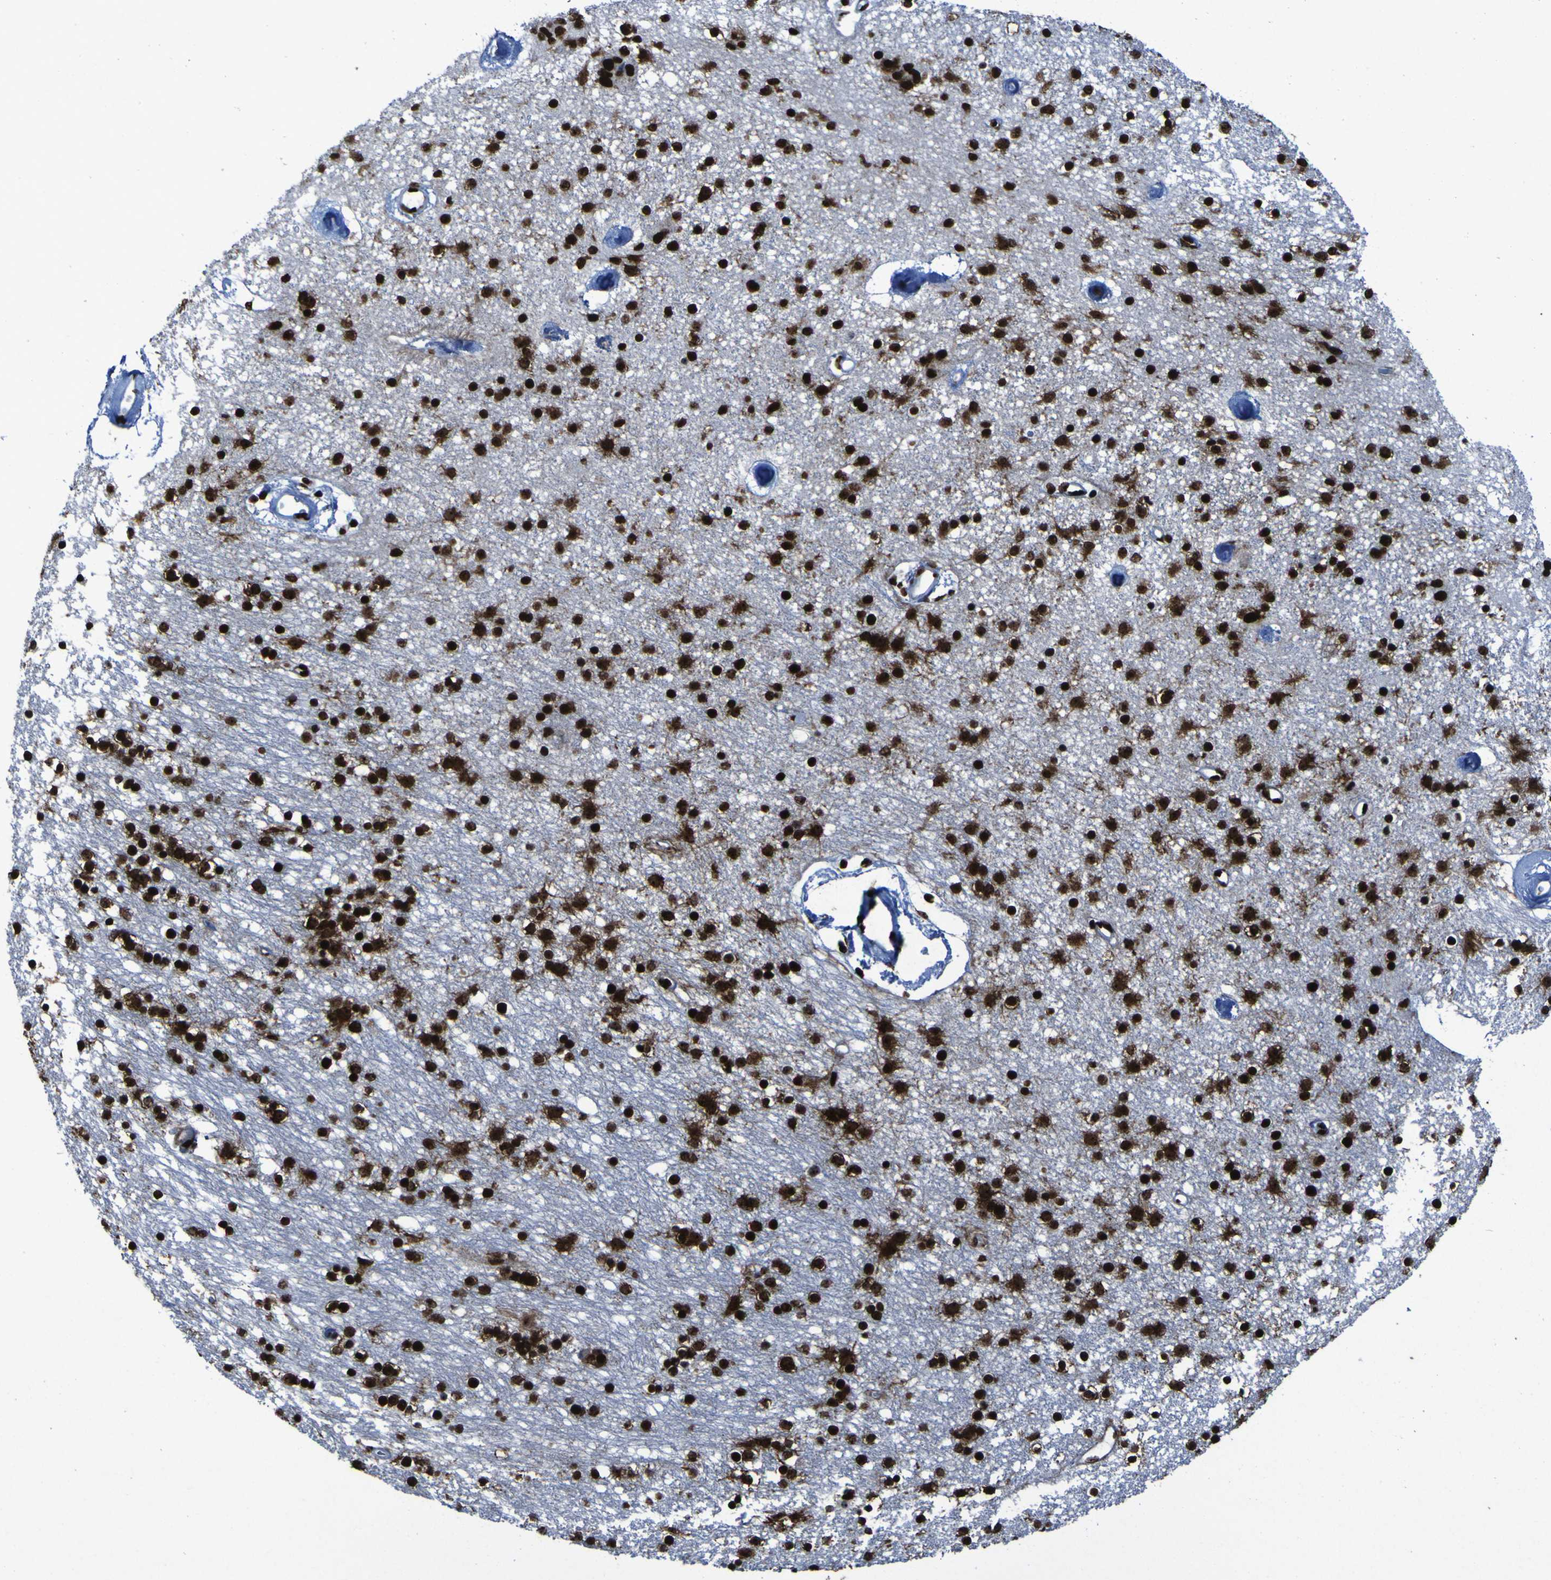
{"staining": {"intensity": "strong", "quantity": ">75%", "location": "nuclear"}, "tissue": "caudate", "cell_type": "Glial cells", "image_type": "normal", "snomed": [{"axis": "morphology", "description": "Normal tissue, NOS"}, {"axis": "topography", "description": "Lateral ventricle wall"}], "caption": "Immunohistochemical staining of unremarkable human caudate displays strong nuclear protein staining in approximately >75% of glial cells.", "gene": "NPM1", "patient": {"sex": "female", "age": 54}}